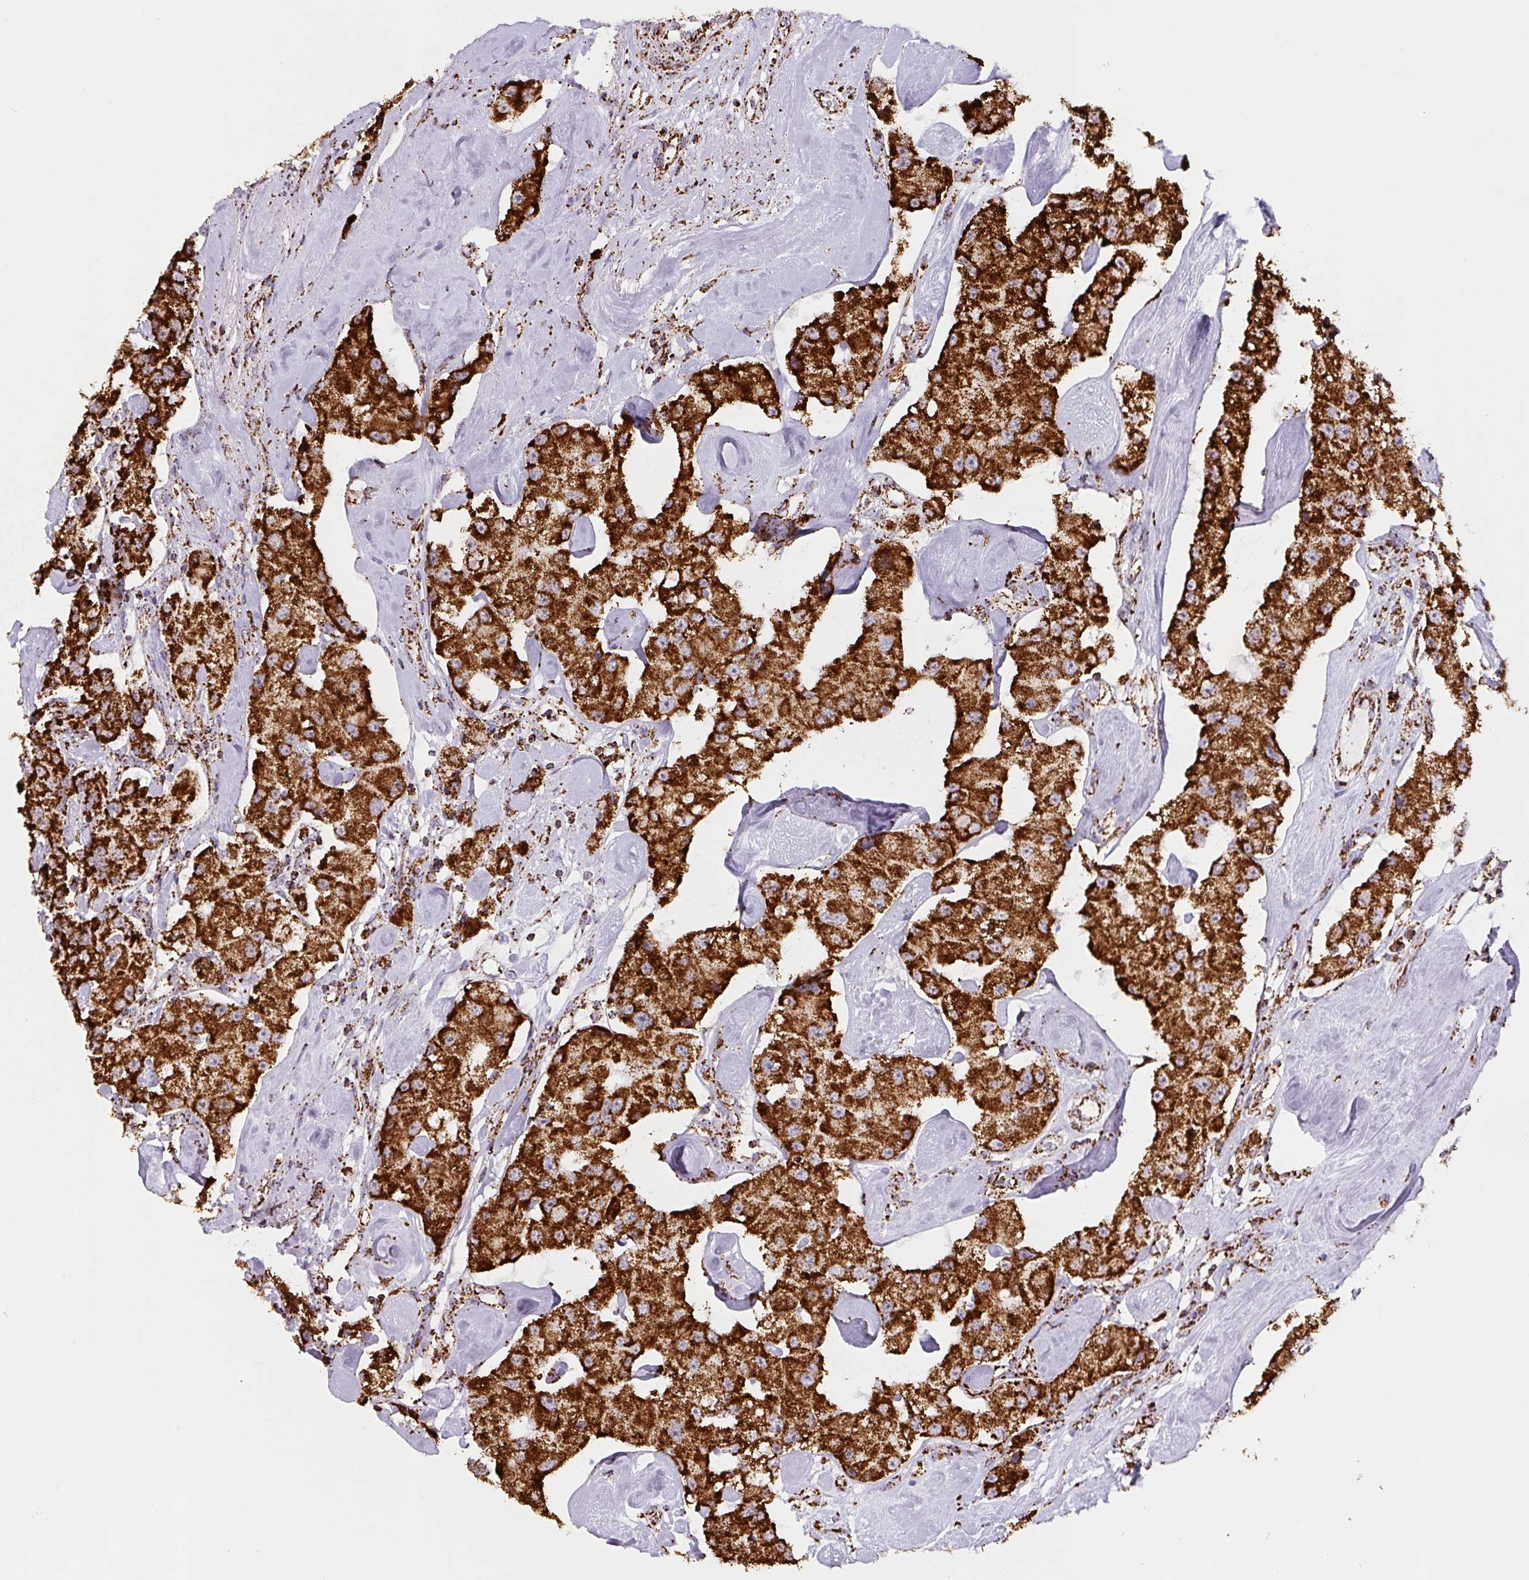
{"staining": {"intensity": "strong", "quantity": ">75%", "location": "cytoplasmic/membranous"}, "tissue": "carcinoid", "cell_type": "Tumor cells", "image_type": "cancer", "snomed": [{"axis": "morphology", "description": "Carcinoid, malignant, NOS"}, {"axis": "topography", "description": "Pancreas"}], "caption": "The histopathology image exhibits staining of malignant carcinoid, revealing strong cytoplasmic/membranous protein expression (brown color) within tumor cells.", "gene": "ATP5F1A", "patient": {"sex": "male", "age": 41}}